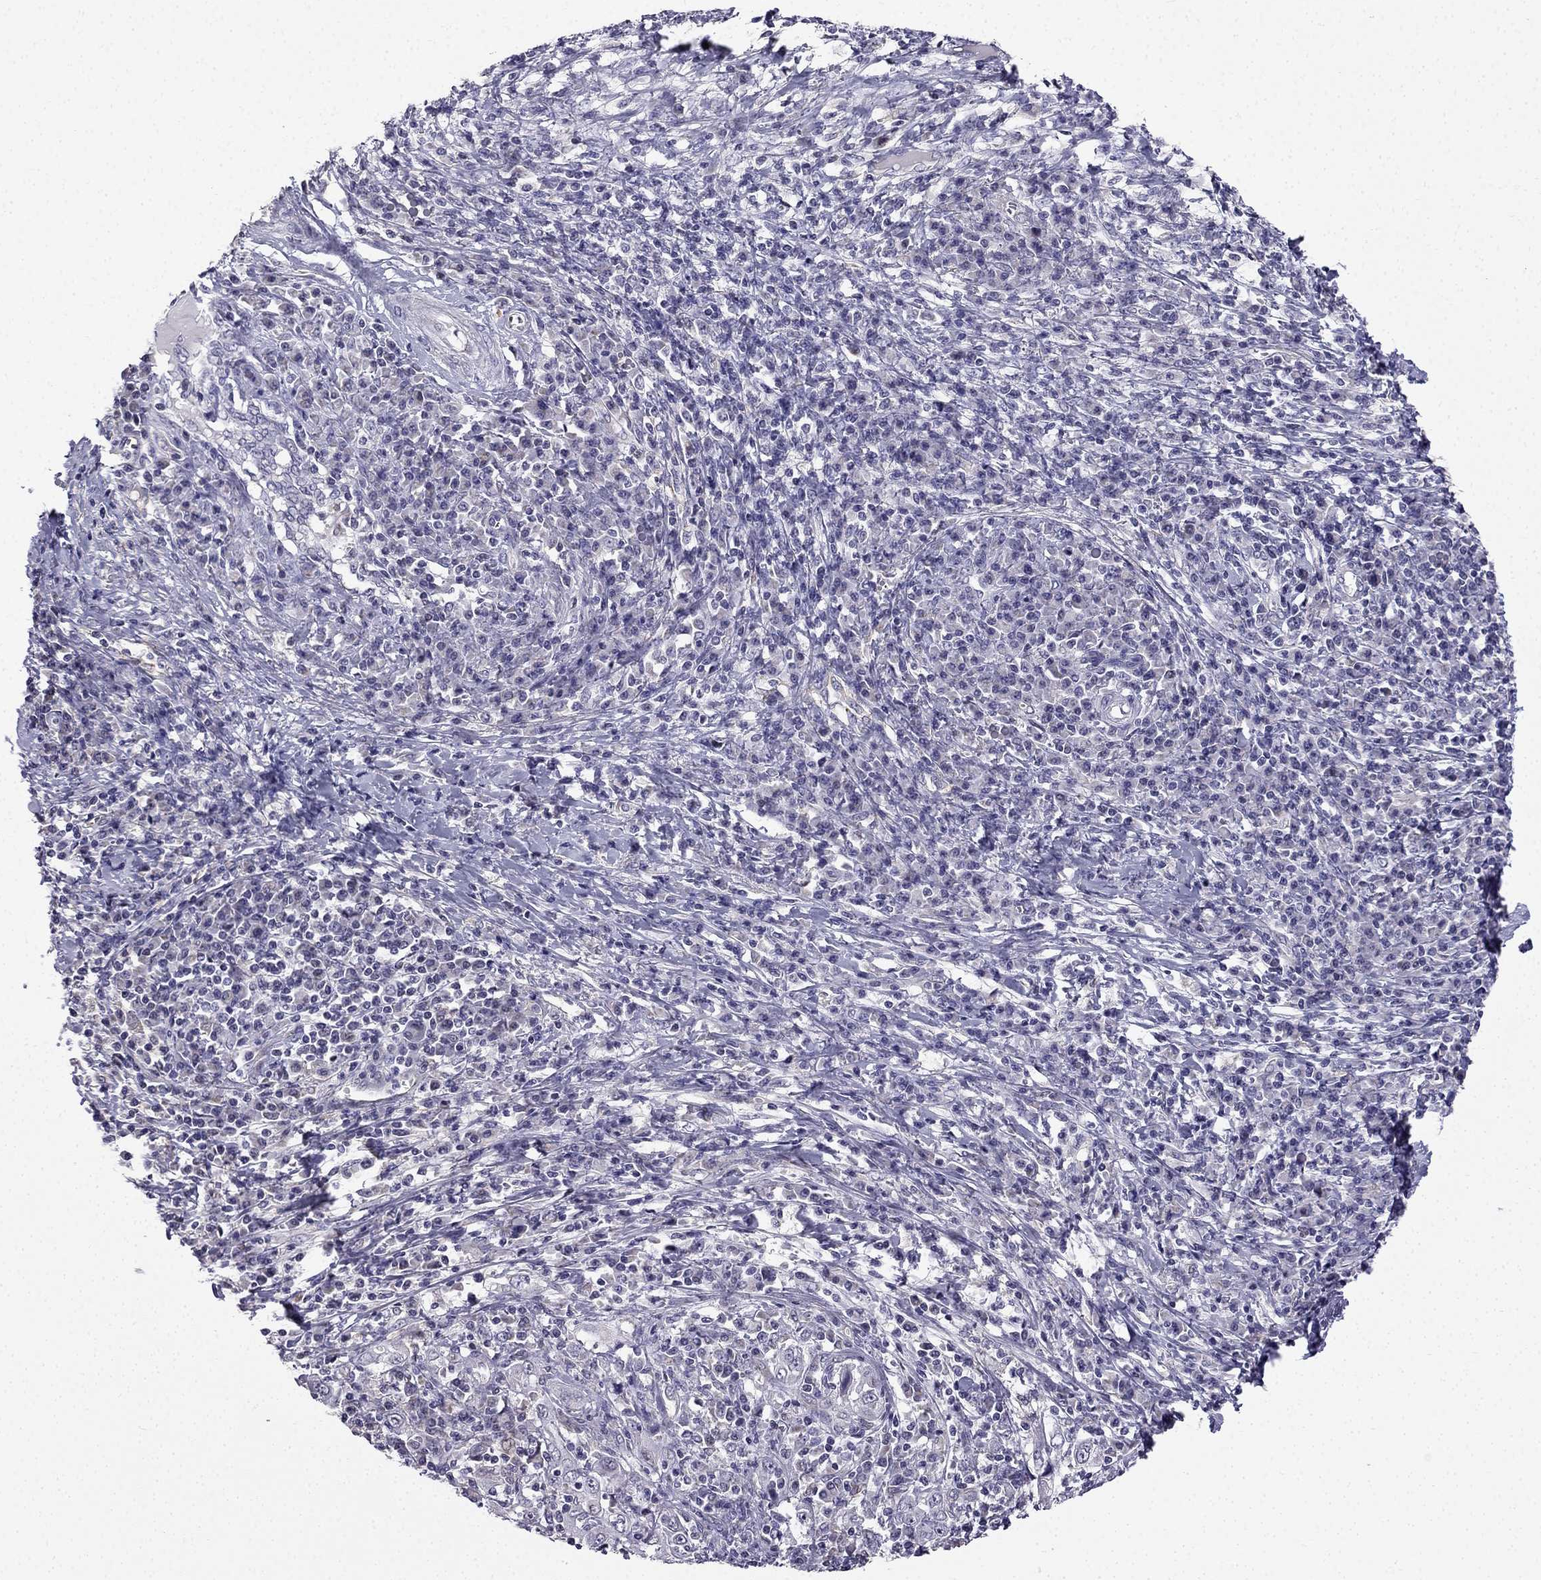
{"staining": {"intensity": "negative", "quantity": "none", "location": "none"}, "tissue": "cervical cancer", "cell_type": "Tumor cells", "image_type": "cancer", "snomed": [{"axis": "morphology", "description": "Squamous cell carcinoma, NOS"}, {"axis": "topography", "description": "Cervix"}], "caption": "Immunohistochemical staining of human cervical cancer (squamous cell carcinoma) shows no significant positivity in tumor cells.", "gene": "SLC6A2", "patient": {"sex": "female", "age": 46}}